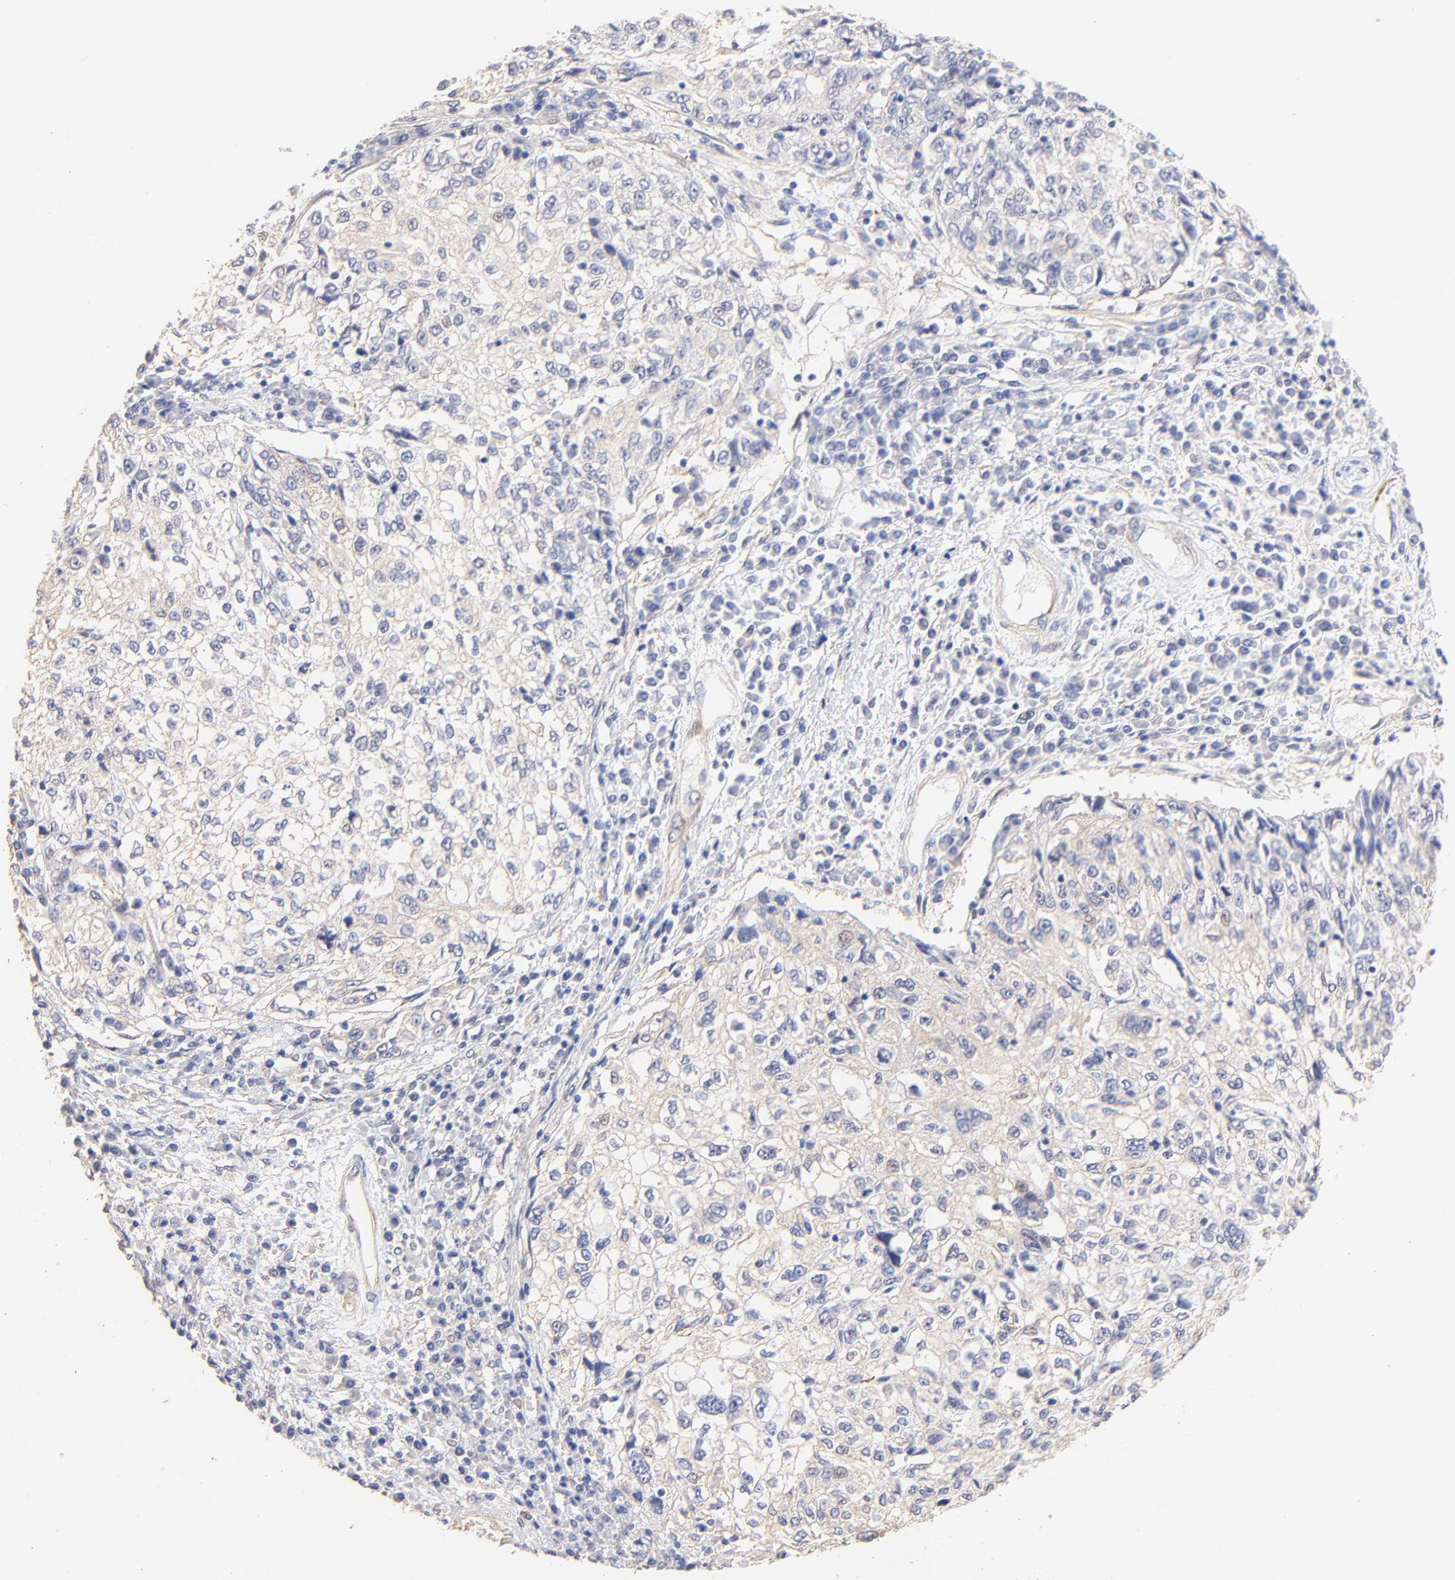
{"staining": {"intensity": "weak", "quantity": "25%-75%", "location": "cytoplasmic/membranous"}, "tissue": "cervical cancer", "cell_type": "Tumor cells", "image_type": "cancer", "snomed": [{"axis": "morphology", "description": "Squamous cell carcinoma, NOS"}, {"axis": "topography", "description": "Cervix"}], "caption": "Immunohistochemistry micrograph of human cervical cancer (squamous cell carcinoma) stained for a protein (brown), which shows low levels of weak cytoplasmic/membranous staining in approximately 25%-75% of tumor cells.", "gene": "ACTRT1", "patient": {"sex": "female", "age": 57}}